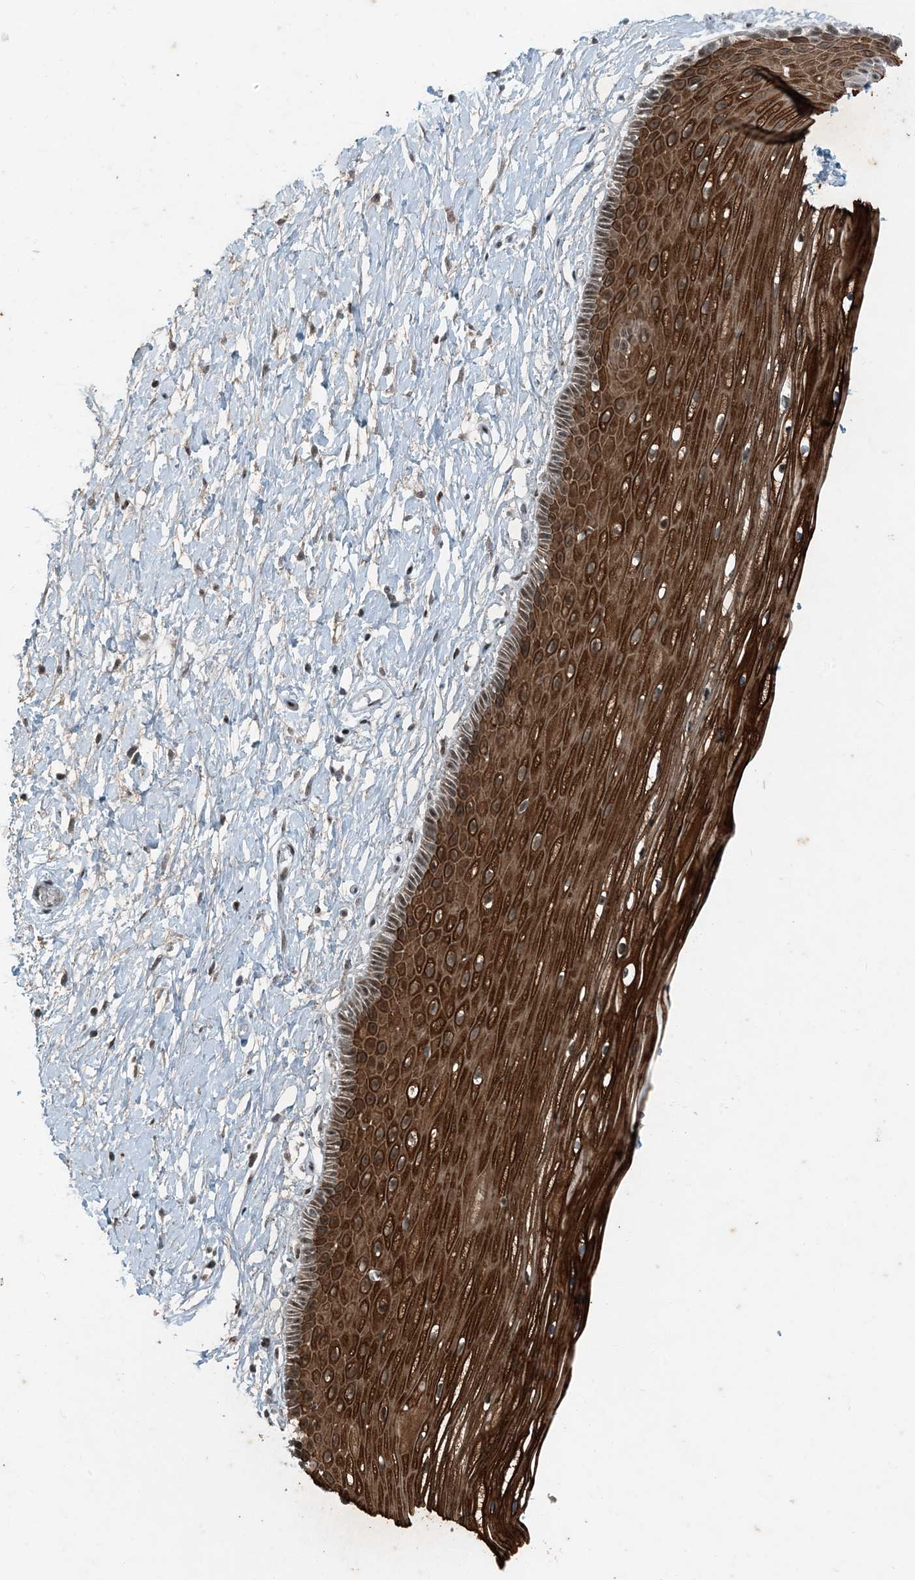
{"staining": {"intensity": "strong", "quantity": ">75%", "location": "cytoplasmic/membranous,nuclear"}, "tissue": "vagina", "cell_type": "Squamous epithelial cells", "image_type": "normal", "snomed": [{"axis": "morphology", "description": "Normal tissue, NOS"}, {"axis": "topography", "description": "Vagina"}, {"axis": "topography", "description": "Cervix"}], "caption": "Immunohistochemical staining of benign vagina shows strong cytoplasmic/membranous,nuclear protein staining in approximately >75% of squamous epithelial cells.", "gene": "TADA2B", "patient": {"sex": "female", "age": 40}}